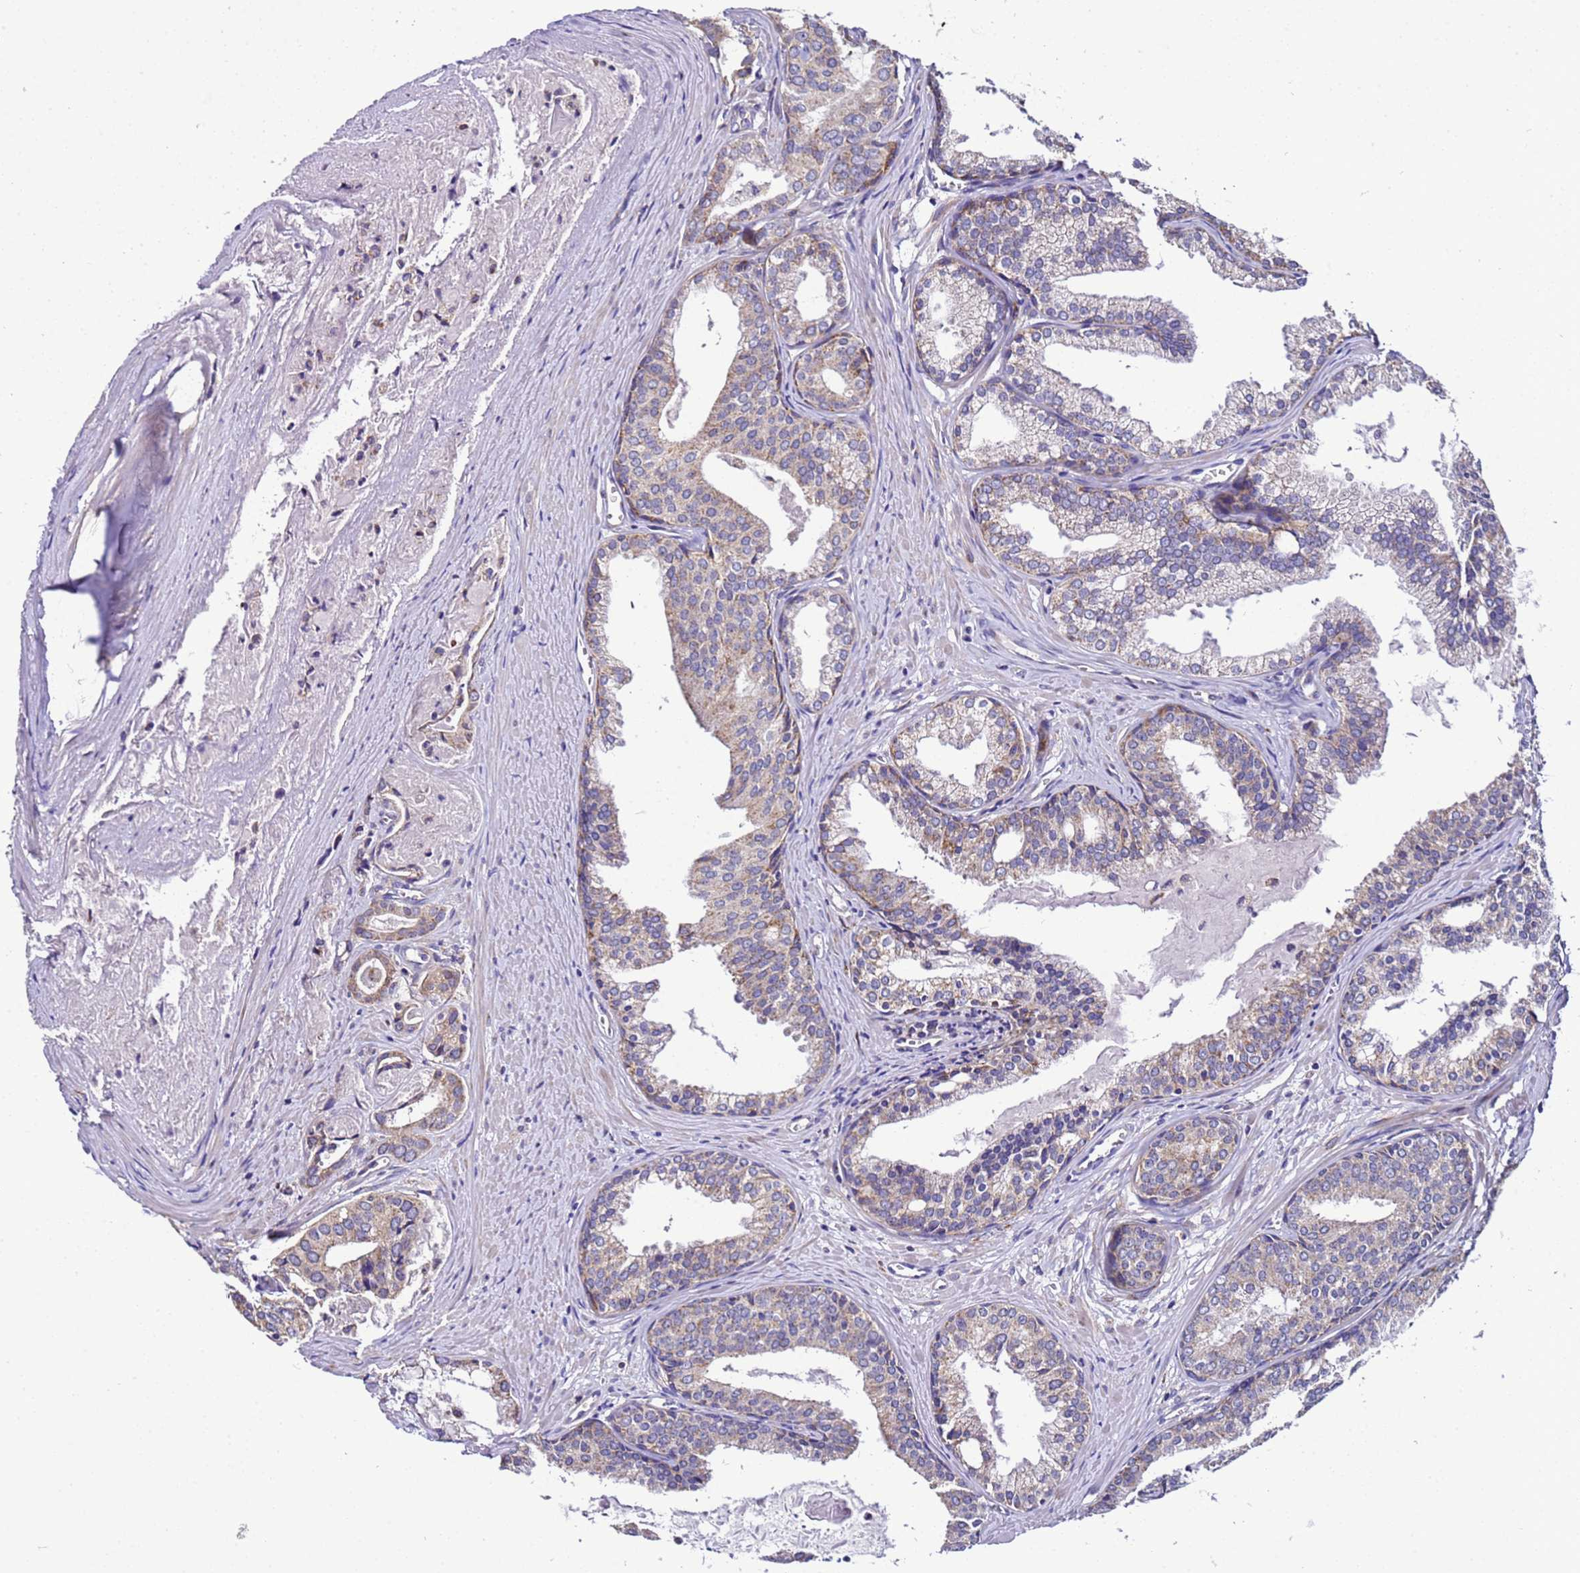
{"staining": {"intensity": "weak", "quantity": "<25%", "location": "cytoplasmic/membranous"}, "tissue": "prostate cancer", "cell_type": "Tumor cells", "image_type": "cancer", "snomed": [{"axis": "morphology", "description": "Adenocarcinoma, High grade"}, {"axis": "topography", "description": "Prostate"}], "caption": "The micrograph exhibits no staining of tumor cells in prostate cancer (high-grade adenocarcinoma).", "gene": "HIGD2A", "patient": {"sex": "male", "age": 68}}